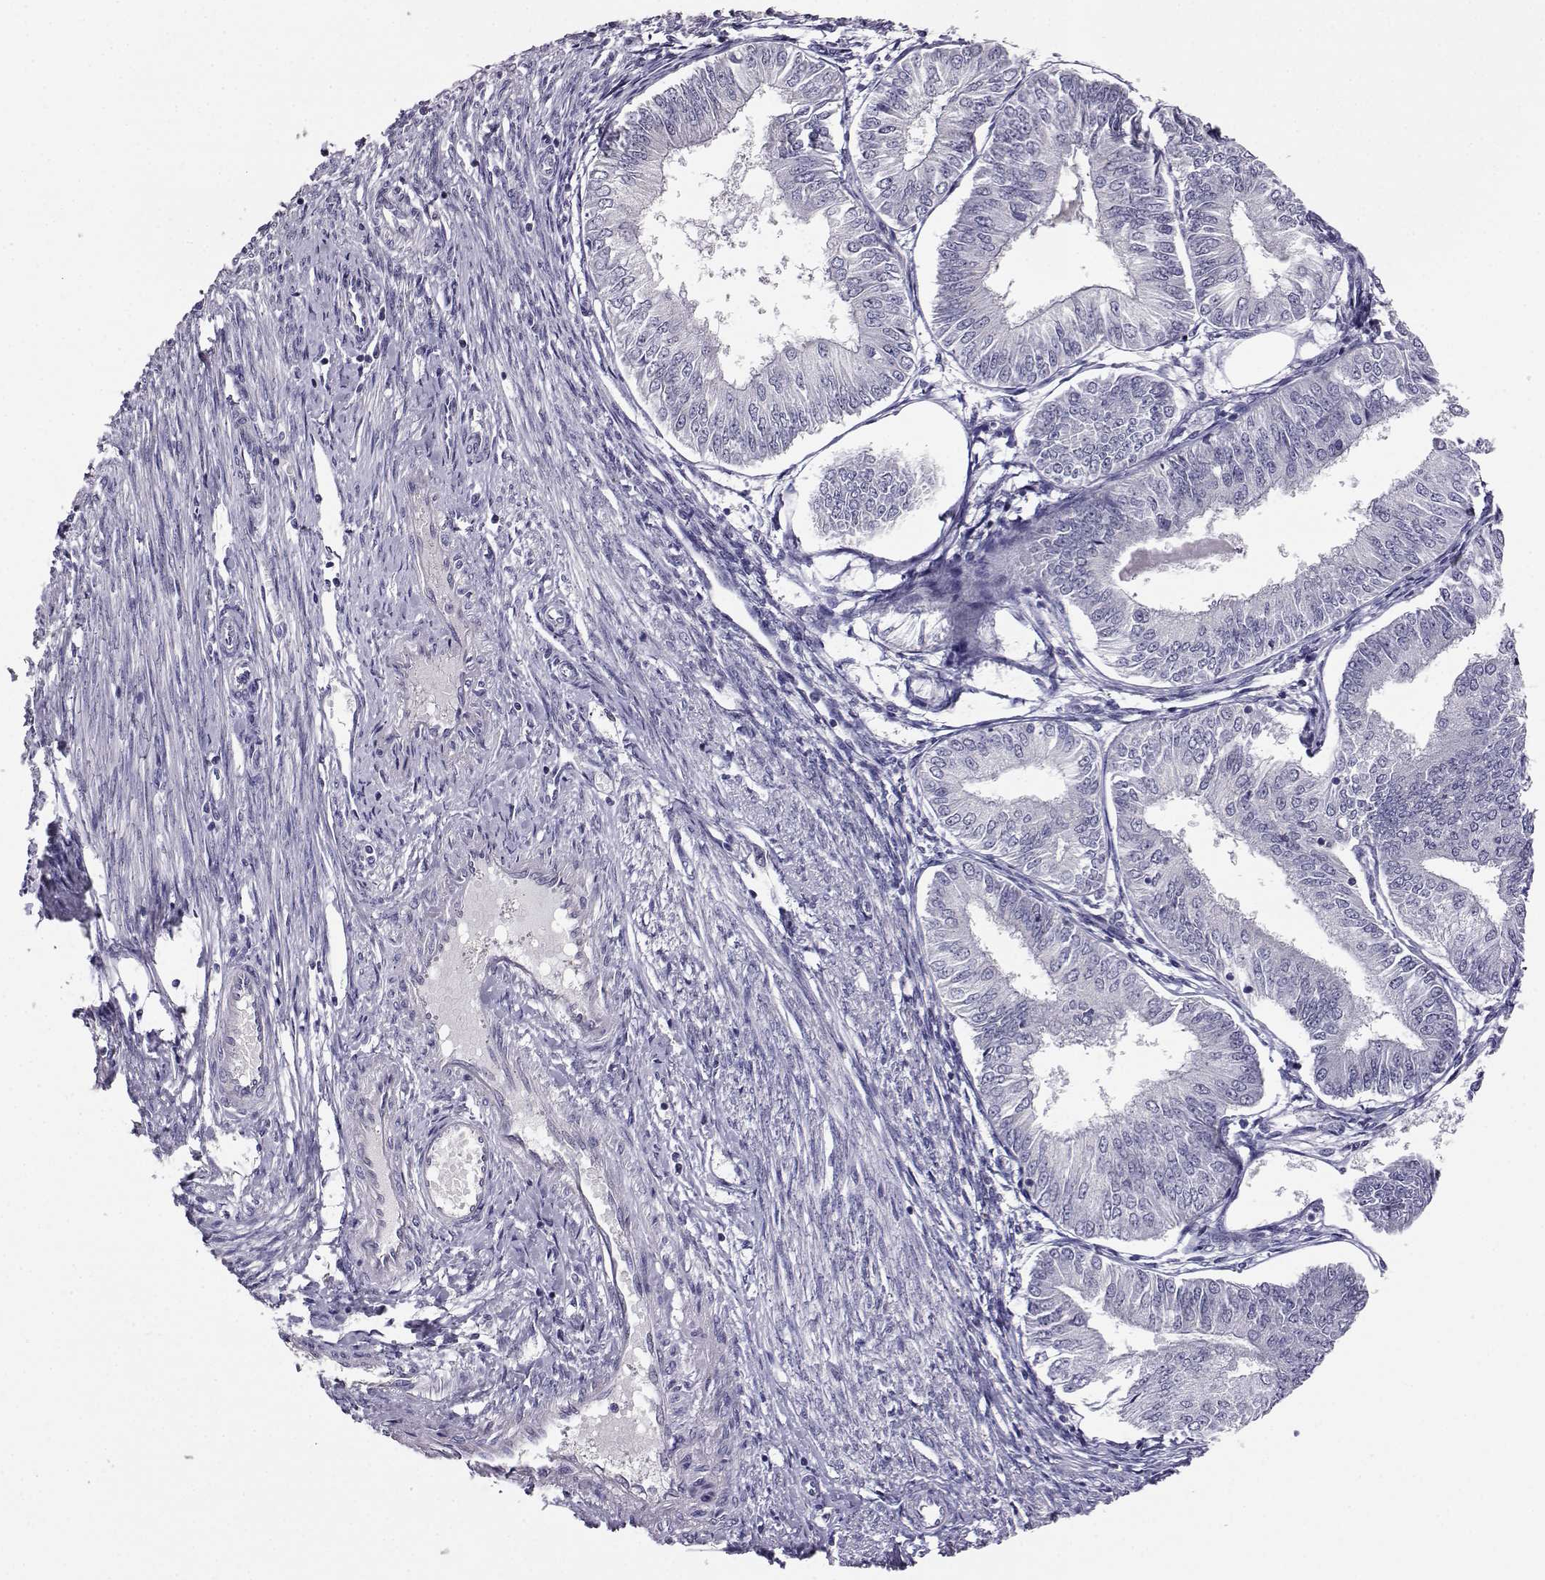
{"staining": {"intensity": "negative", "quantity": "none", "location": "none"}, "tissue": "endometrial cancer", "cell_type": "Tumor cells", "image_type": "cancer", "snomed": [{"axis": "morphology", "description": "Adenocarcinoma, NOS"}, {"axis": "topography", "description": "Endometrium"}], "caption": "IHC micrograph of neoplastic tissue: endometrial adenocarcinoma stained with DAB (3,3'-diaminobenzidine) shows no significant protein staining in tumor cells.", "gene": "AKR1B1", "patient": {"sex": "female", "age": 58}}